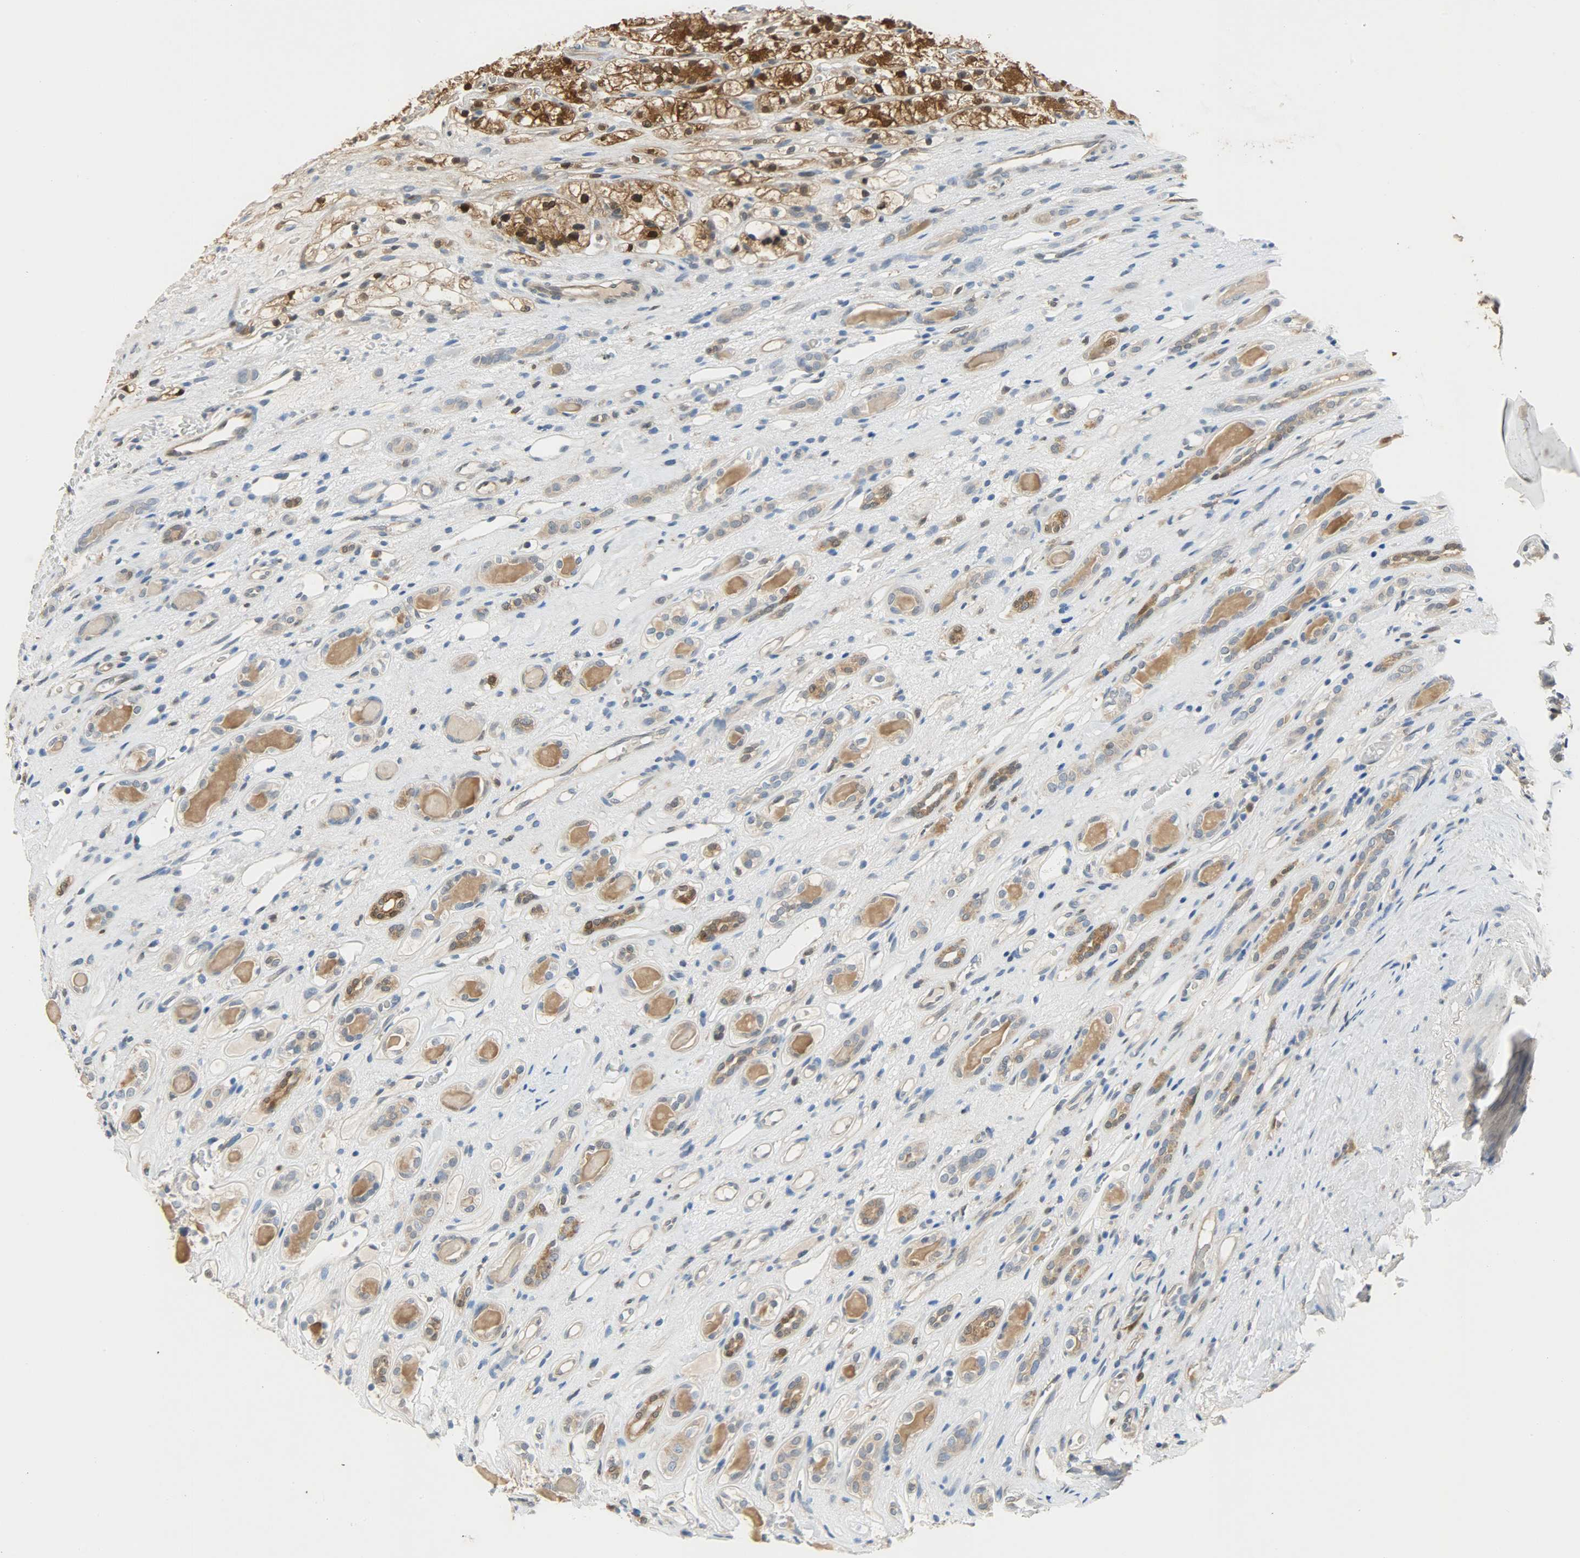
{"staining": {"intensity": "strong", "quantity": ">75%", "location": "cytoplasmic/membranous,nuclear"}, "tissue": "renal cancer", "cell_type": "Tumor cells", "image_type": "cancer", "snomed": [{"axis": "morphology", "description": "Adenocarcinoma, NOS"}, {"axis": "topography", "description": "Kidney"}], "caption": "Immunohistochemical staining of human renal adenocarcinoma shows high levels of strong cytoplasmic/membranous and nuclear protein staining in approximately >75% of tumor cells.", "gene": "EIF4EBP1", "patient": {"sex": "female", "age": 60}}